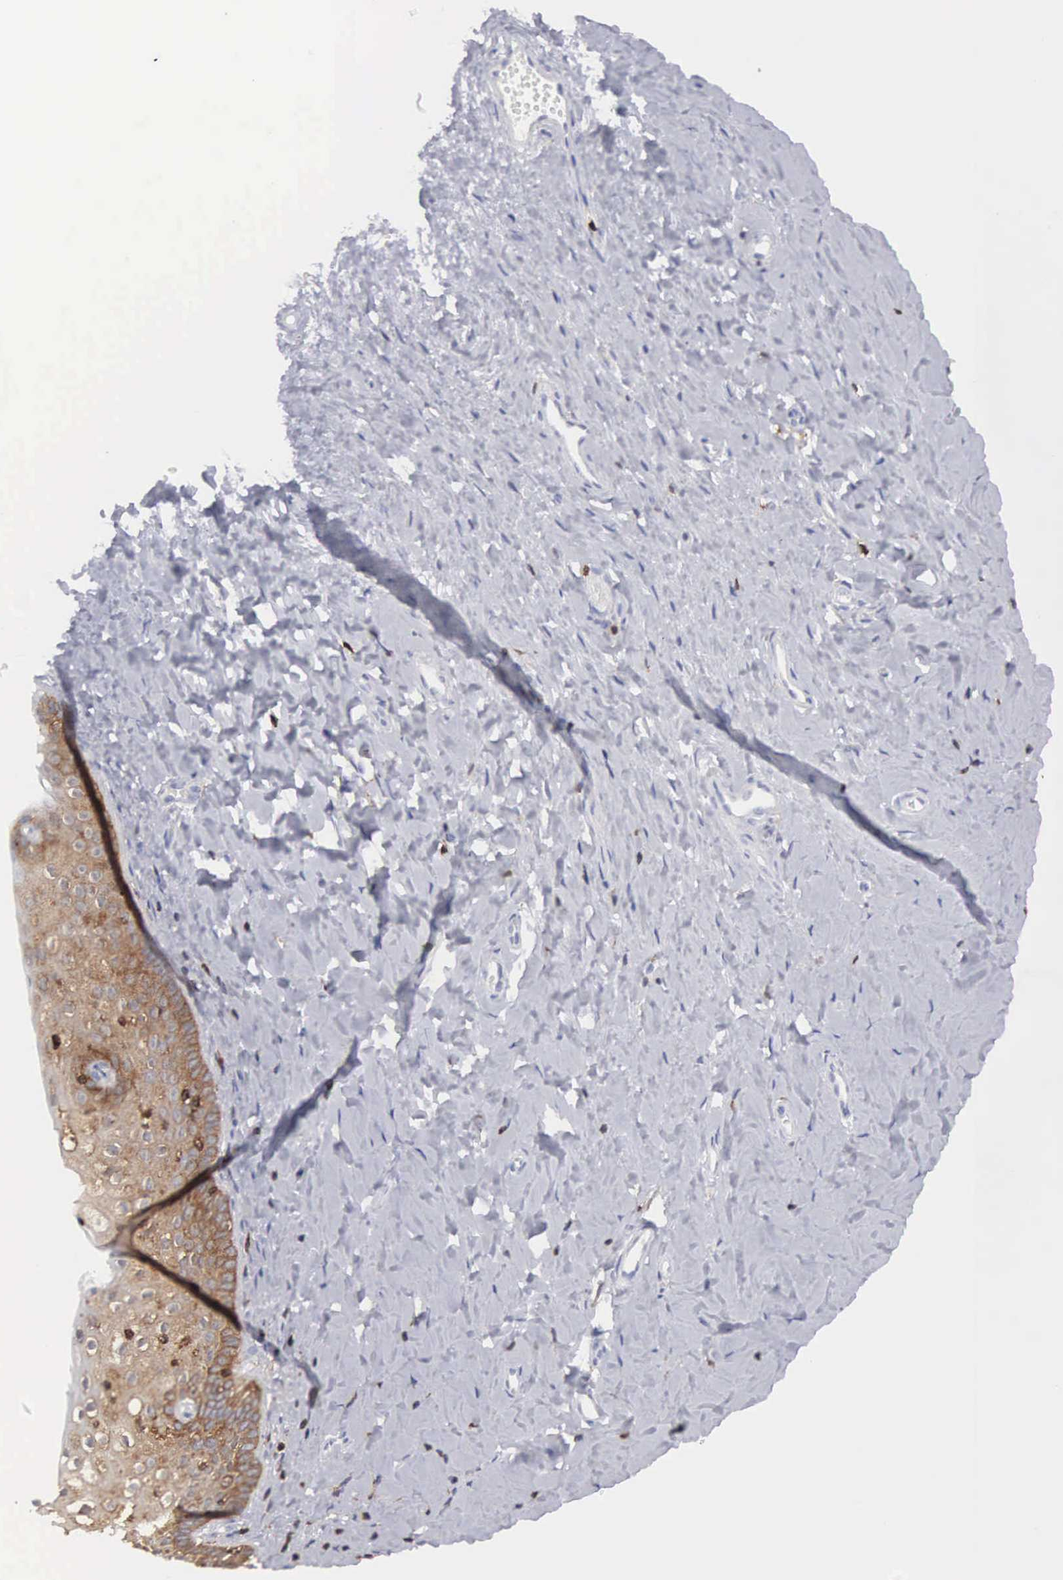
{"staining": {"intensity": "strong", "quantity": "<25%", "location": "nuclear"}, "tissue": "cervix", "cell_type": "Glandular cells", "image_type": "normal", "snomed": [{"axis": "morphology", "description": "Normal tissue, NOS"}, {"axis": "topography", "description": "Cervix"}], "caption": "A brown stain highlights strong nuclear positivity of a protein in glandular cells of benign cervix.", "gene": "ENSG00000285304", "patient": {"sex": "female", "age": 53}}